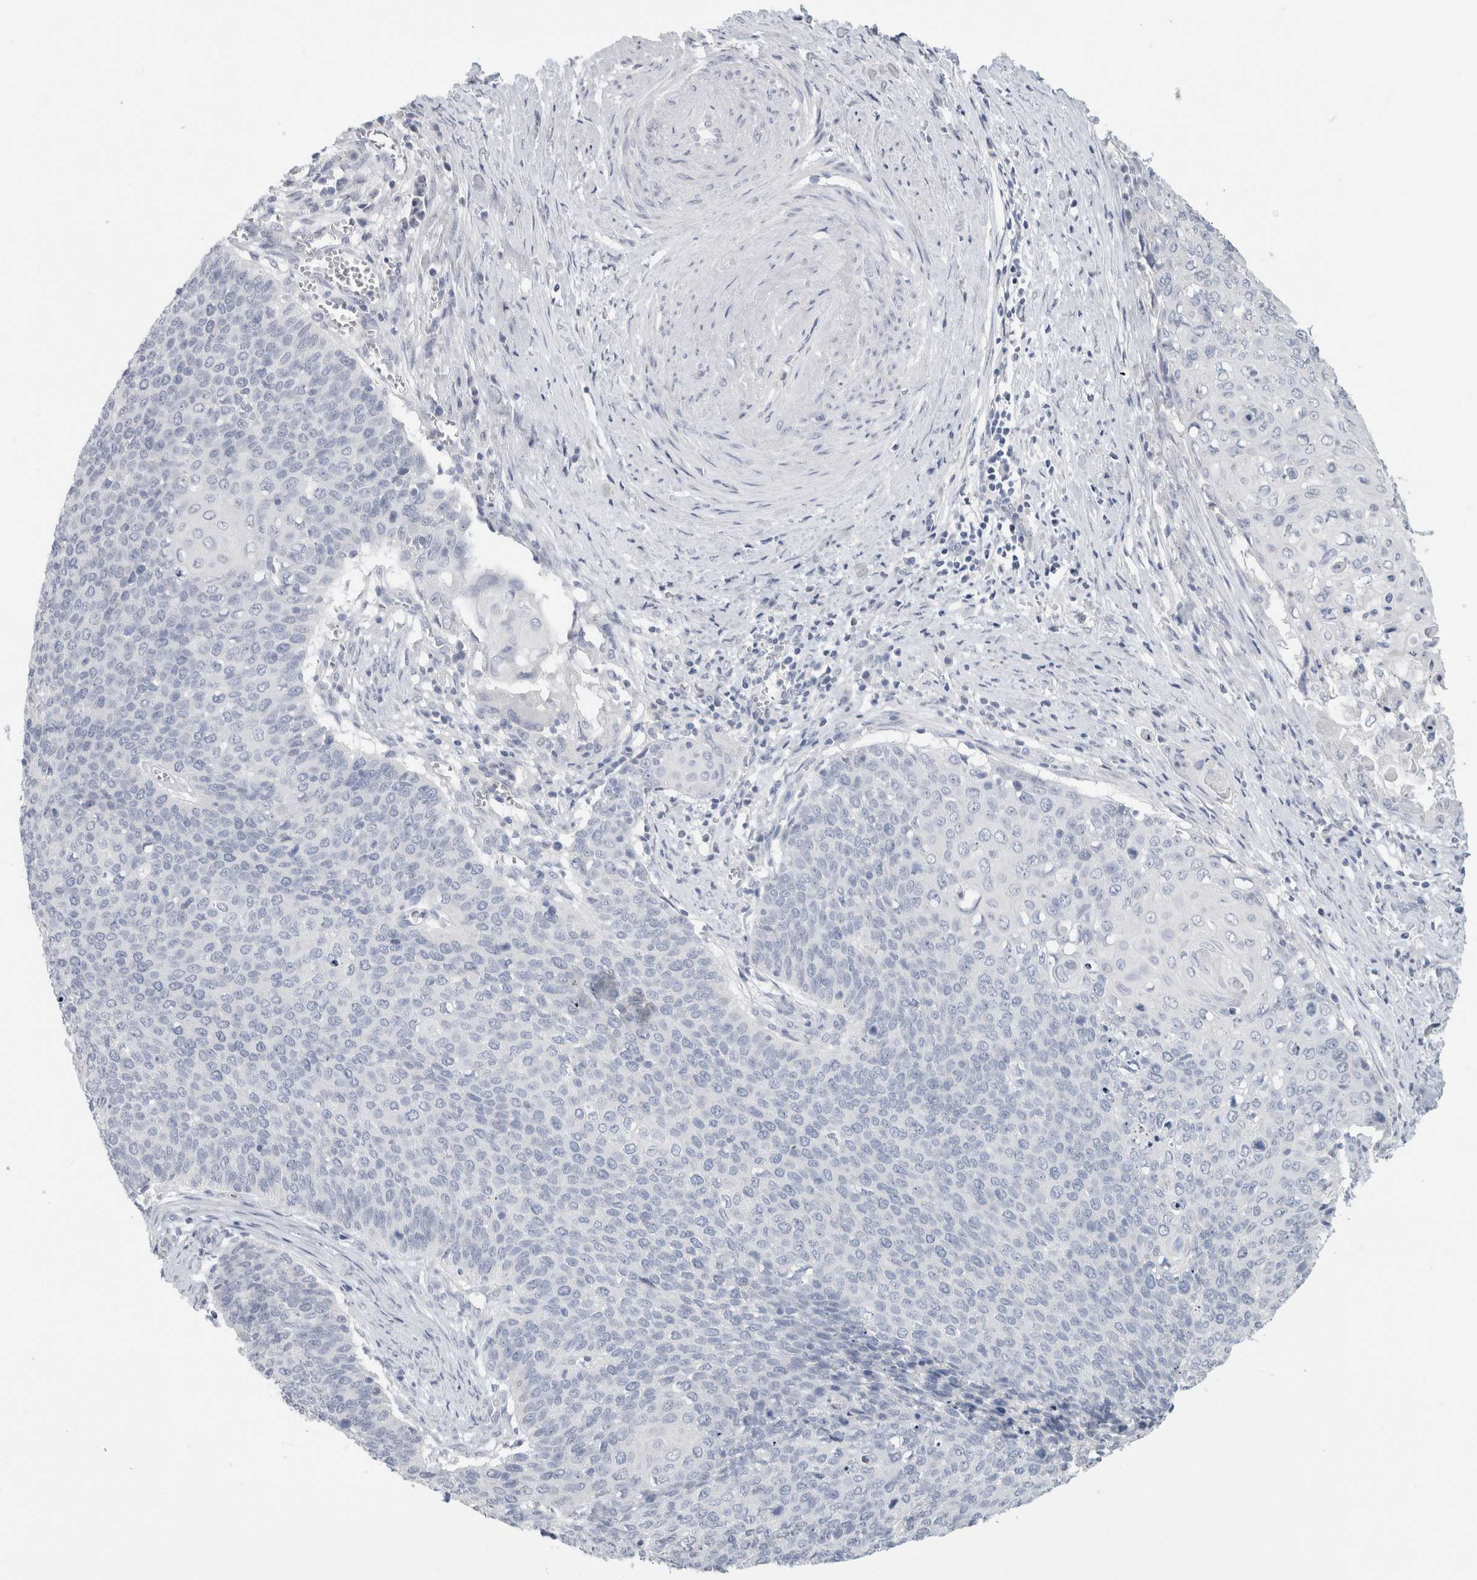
{"staining": {"intensity": "negative", "quantity": "none", "location": "none"}, "tissue": "cervical cancer", "cell_type": "Tumor cells", "image_type": "cancer", "snomed": [{"axis": "morphology", "description": "Squamous cell carcinoma, NOS"}, {"axis": "topography", "description": "Cervix"}], "caption": "DAB (3,3'-diaminobenzidine) immunohistochemical staining of human cervical squamous cell carcinoma reveals no significant expression in tumor cells.", "gene": "BCAN", "patient": {"sex": "female", "age": 39}}